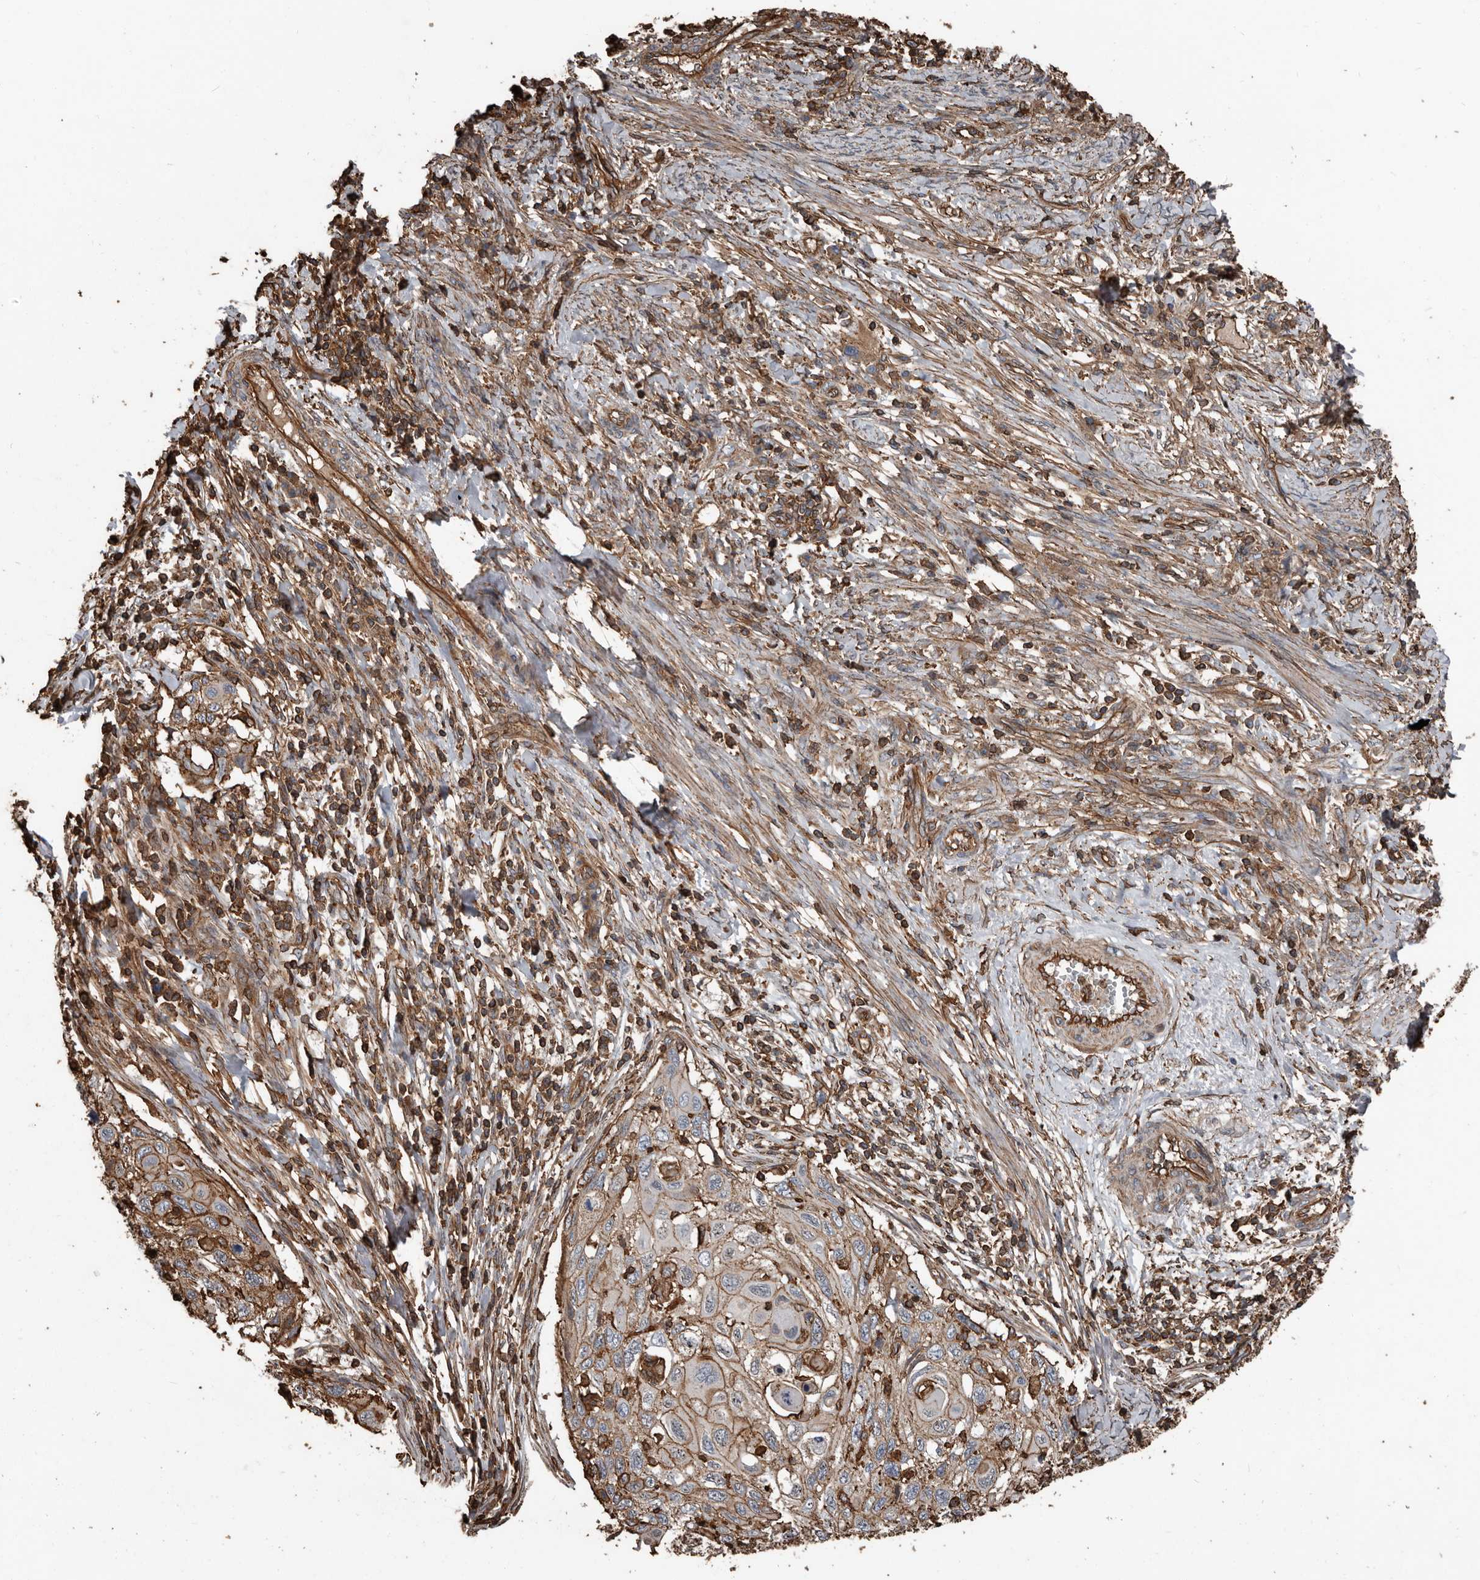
{"staining": {"intensity": "moderate", "quantity": "25%-75%", "location": "cytoplasmic/membranous"}, "tissue": "cervical cancer", "cell_type": "Tumor cells", "image_type": "cancer", "snomed": [{"axis": "morphology", "description": "Squamous cell carcinoma, NOS"}, {"axis": "topography", "description": "Cervix"}], "caption": "Cervical squamous cell carcinoma stained with DAB immunohistochemistry exhibits medium levels of moderate cytoplasmic/membranous expression in about 25%-75% of tumor cells. Nuclei are stained in blue.", "gene": "DENND6B", "patient": {"sex": "female", "age": 70}}